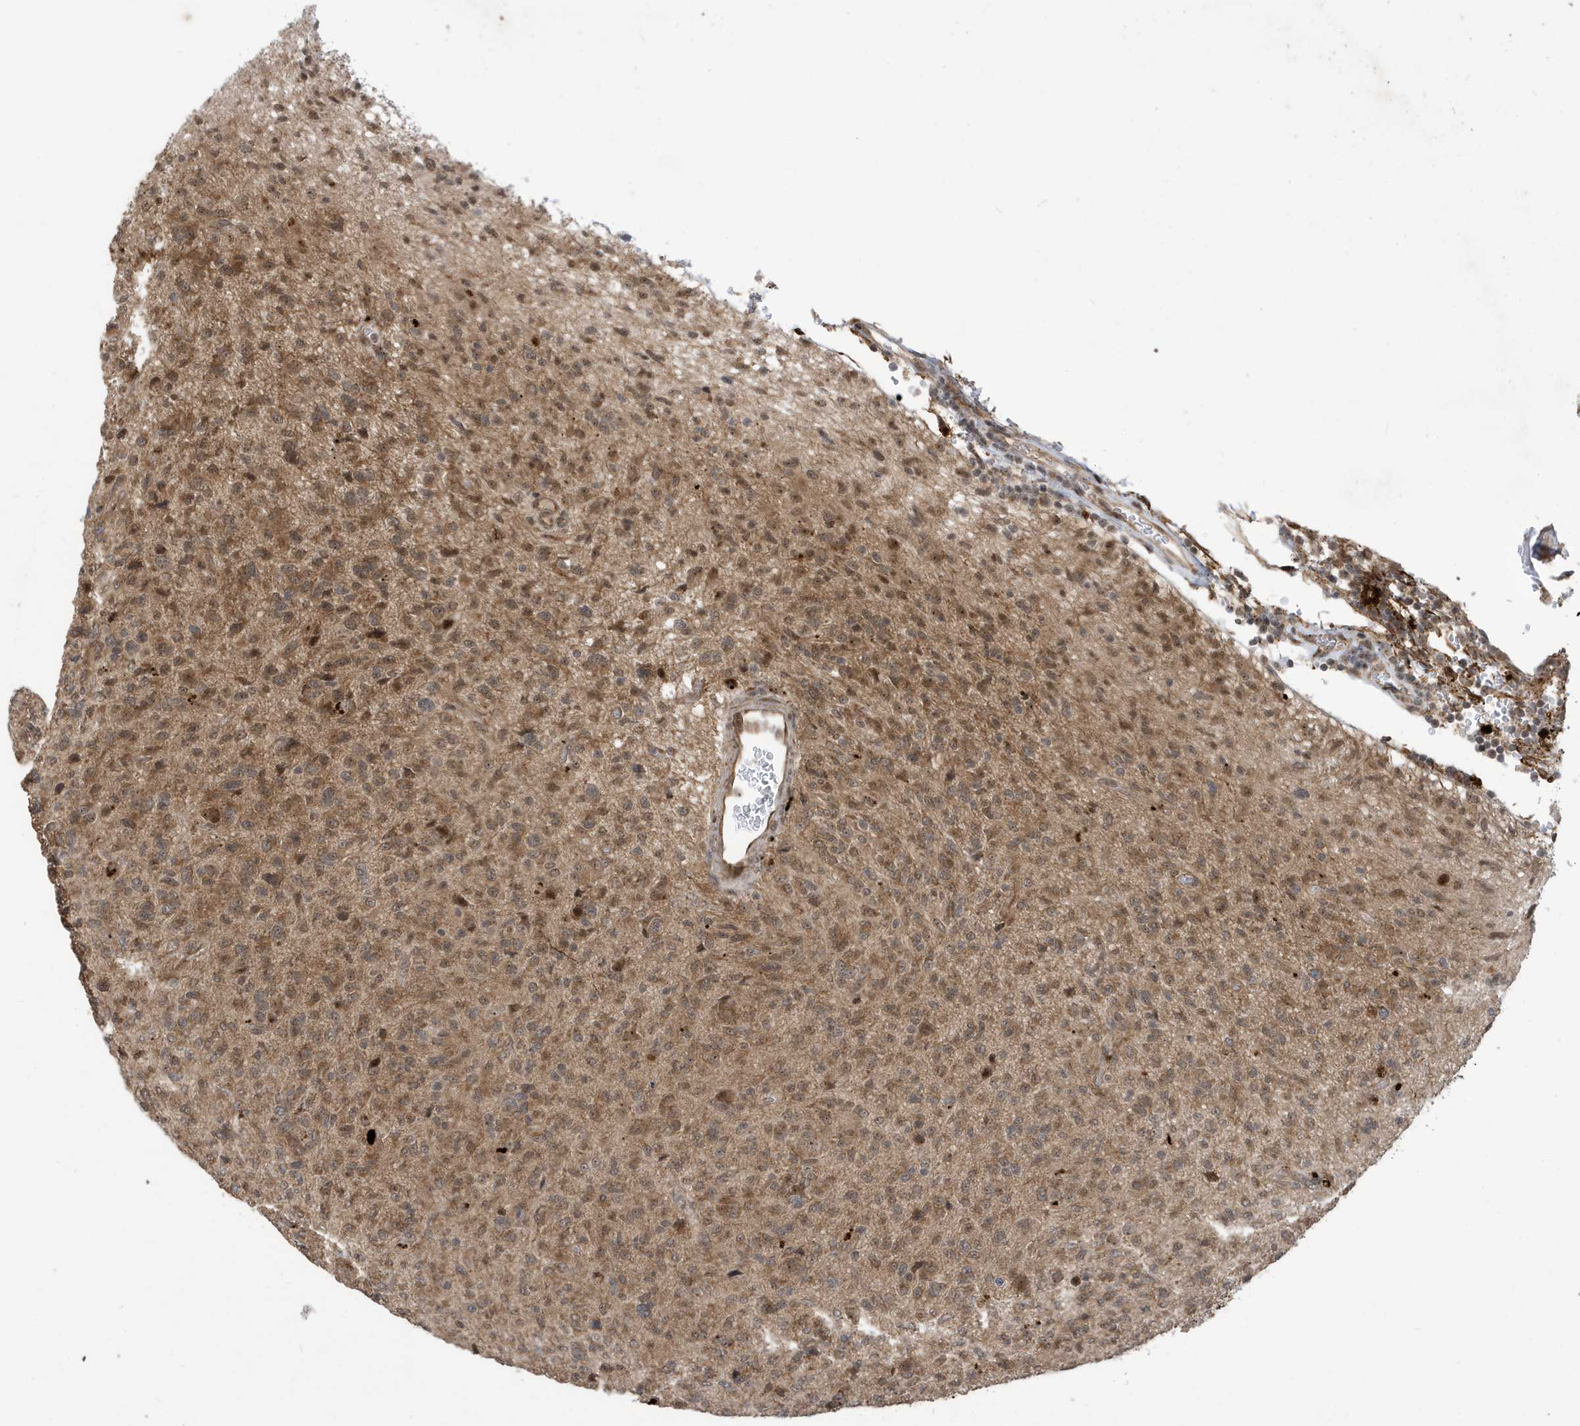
{"staining": {"intensity": "moderate", "quantity": "25%-75%", "location": "cytoplasmic/membranous,nuclear"}, "tissue": "glioma", "cell_type": "Tumor cells", "image_type": "cancer", "snomed": [{"axis": "morphology", "description": "Glioma, malignant, High grade"}, {"axis": "topography", "description": "Brain"}], "caption": "Tumor cells exhibit medium levels of moderate cytoplasmic/membranous and nuclear expression in approximately 25%-75% of cells in human high-grade glioma (malignant).", "gene": "FAM9B", "patient": {"sex": "female", "age": 57}}